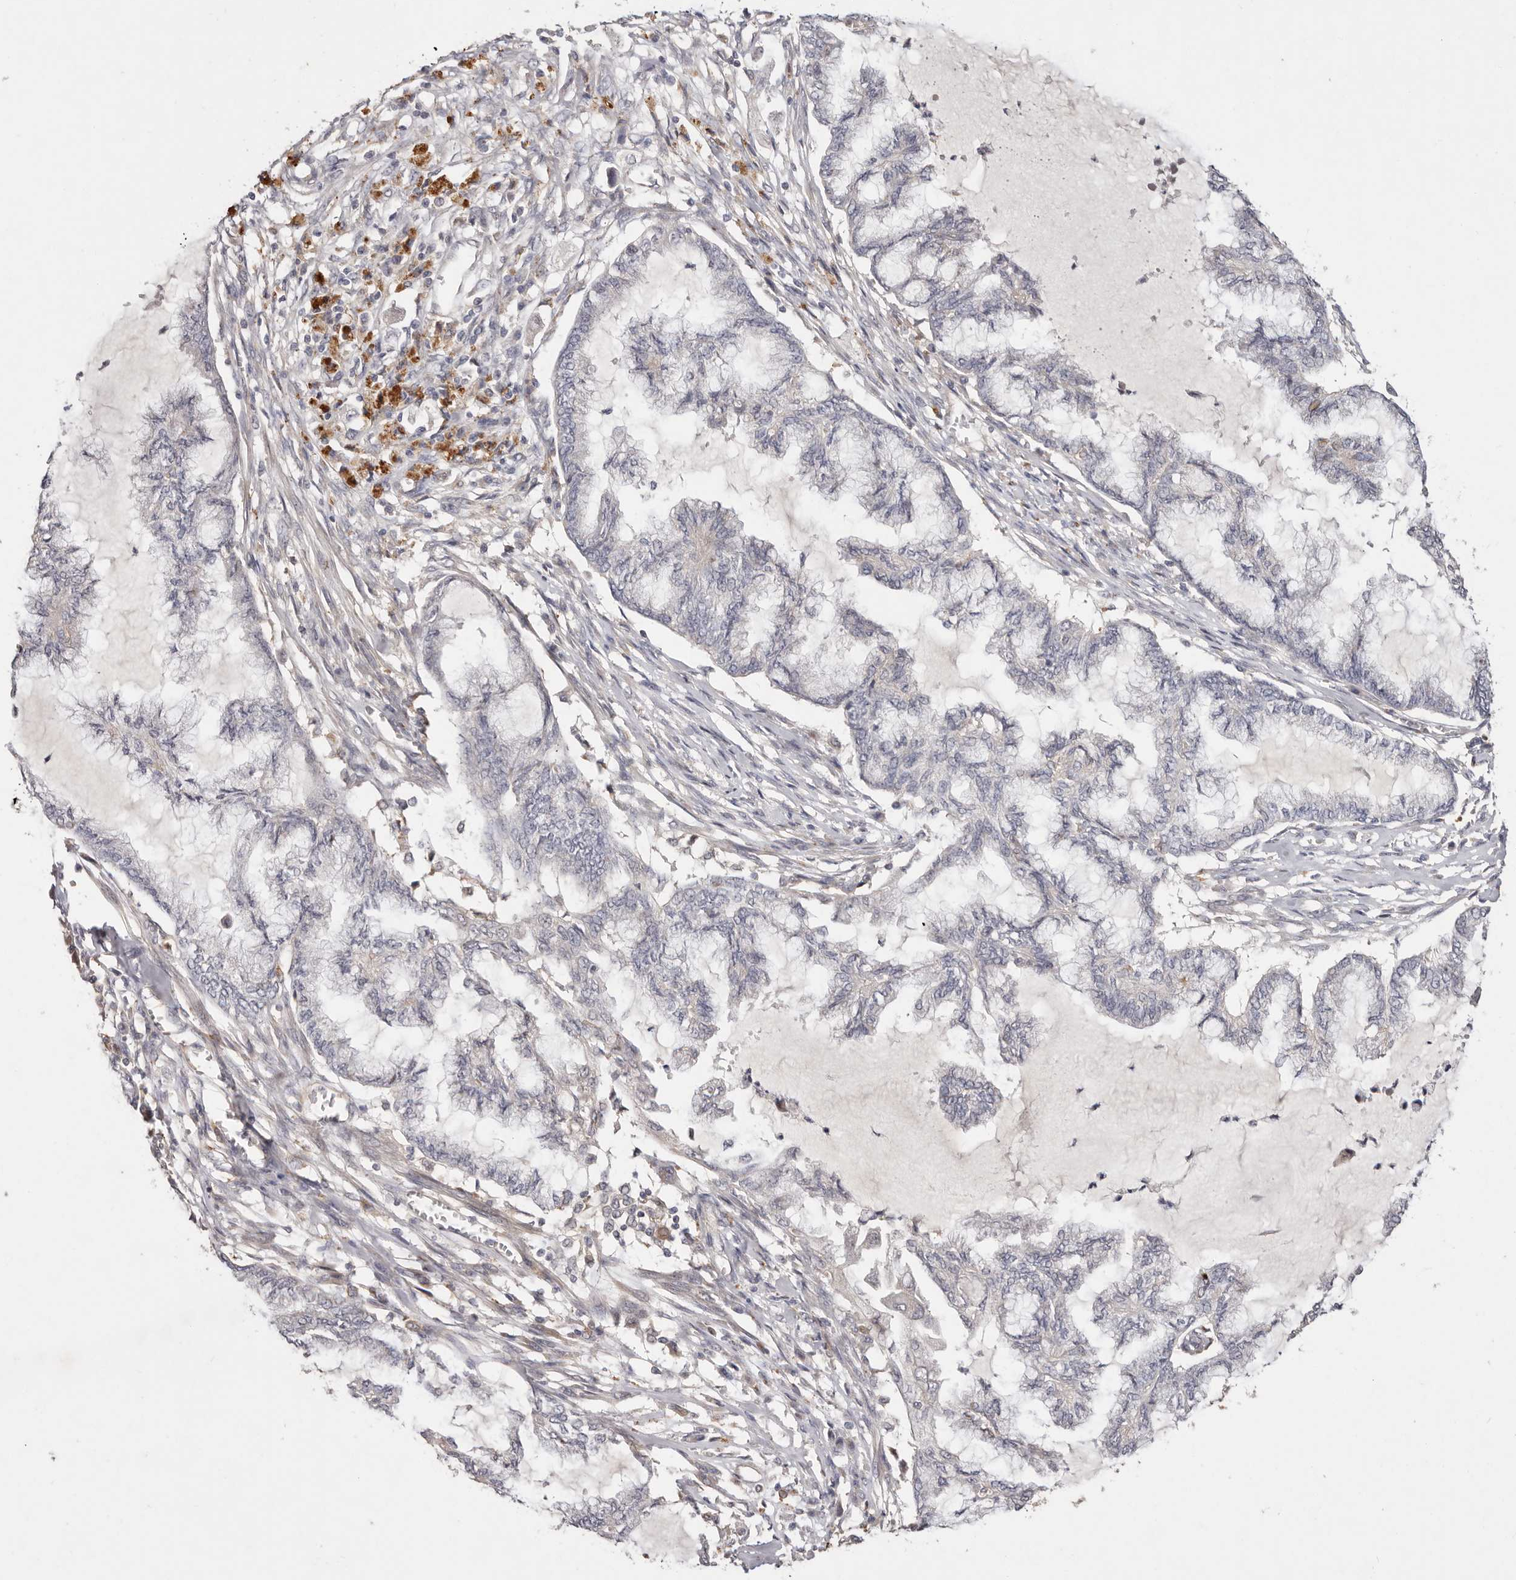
{"staining": {"intensity": "negative", "quantity": "none", "location": "none"}, "tissue": "endometrial cancer", "cell_type": "Tumor cells", "image_type": "cancer", "snomed": [{"axis": "morphology", "description": "Adenocarcinoma, NOS"}, {"axis": "topography", "description": "Endometrium"}], "caption": "Tumor cells show no significant staining in adenocarcinoma (endometrial).", "gene": "THBS3", "patient": {"sex": "female", "age": 86}}